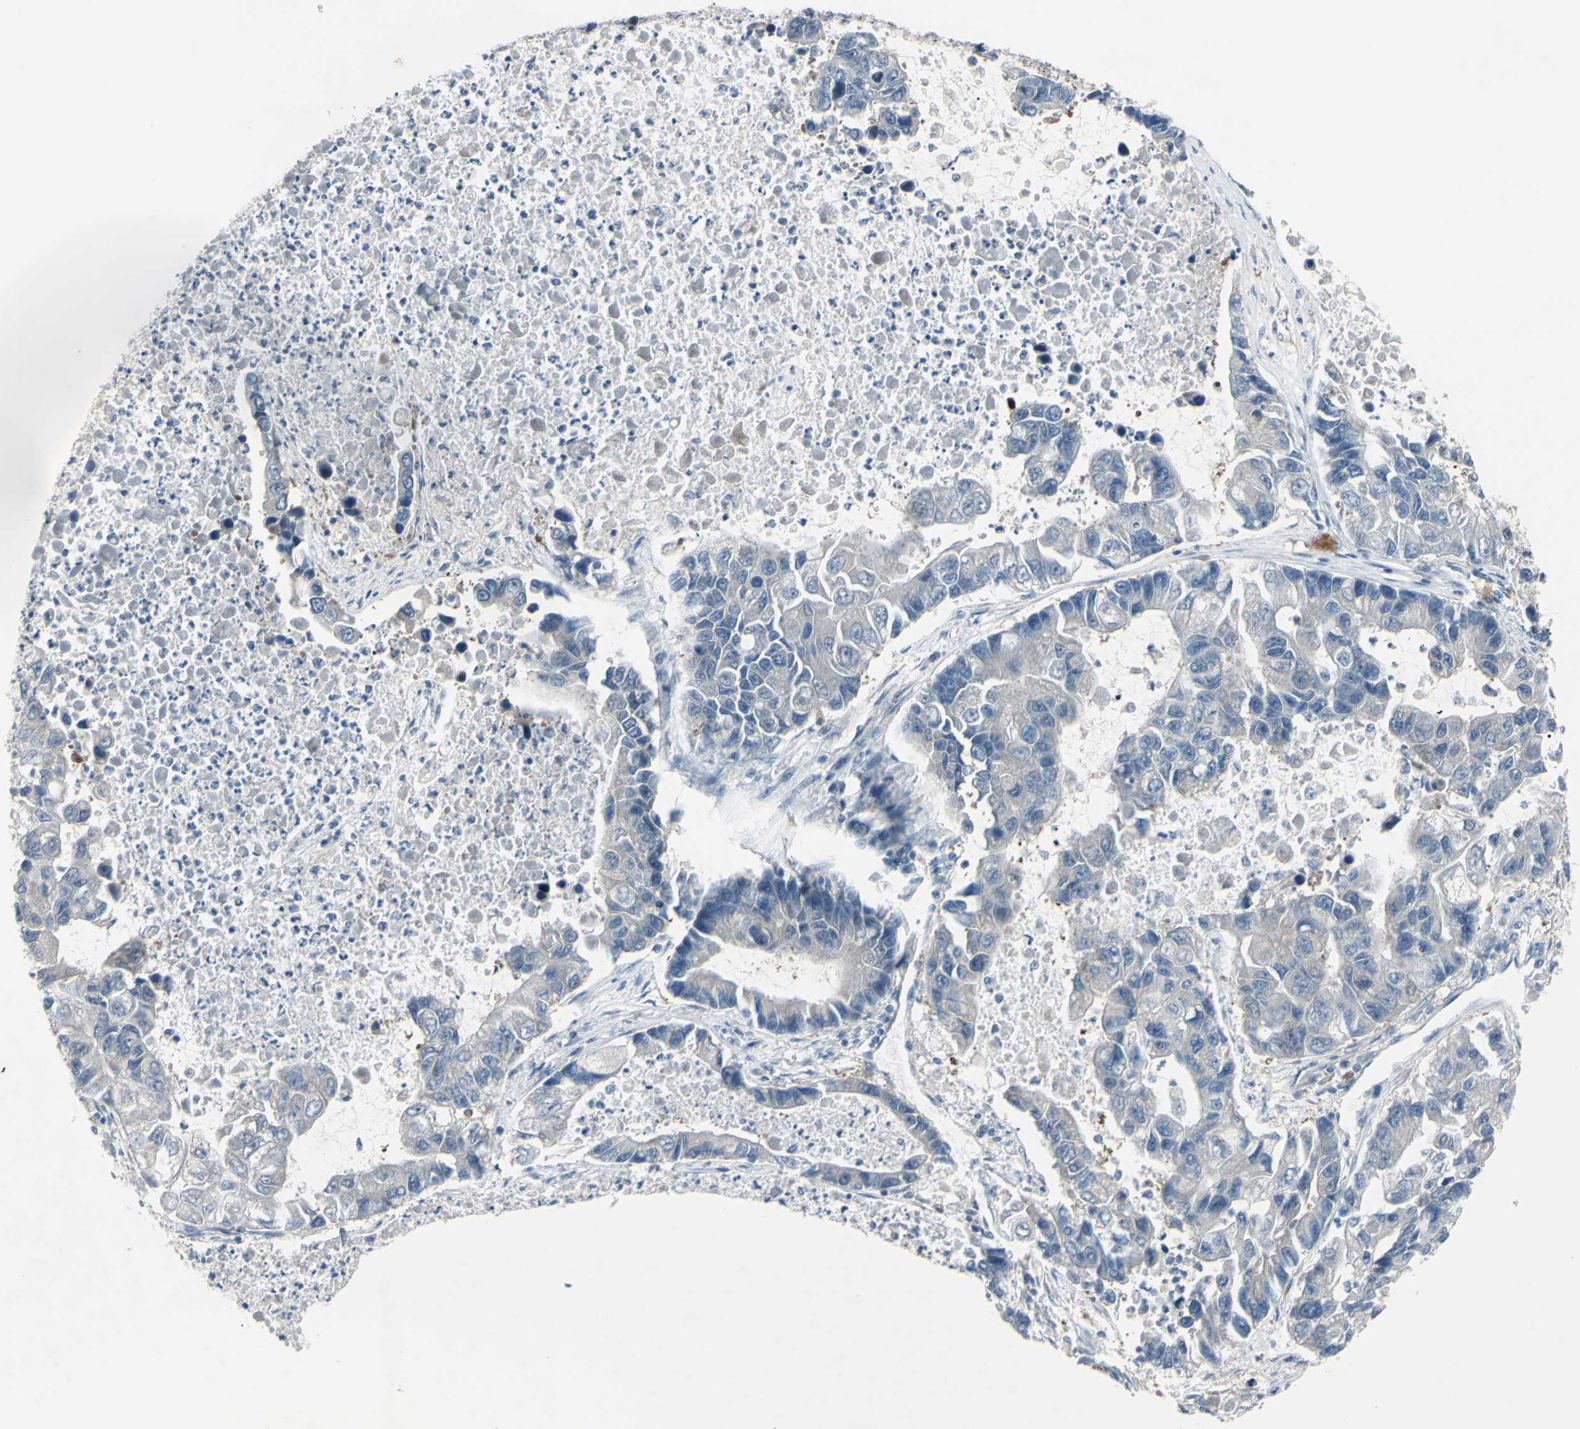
{"staining": {"intensity": "negative", "quantity": "none", "location": "none"}, "tissue": "lung cancer", "cell_type": "Tumor cells", "image_type": "cancer", "snomed": [{"axis": "morphology", "description": "Adenocarcinoma, NOS"}, {"axis": "topography", "description": "Lung"}], "caption": "Immunohistochemistry (IHC) image of neoplastic tissue: lung adenocarcinoma stained with DAB (3,3'-diaminobenzidine) demonstrates no significant protein expression in tumor cells.", "gene": "ETNK1", "patient": {"sex": "female", "age": 51}}